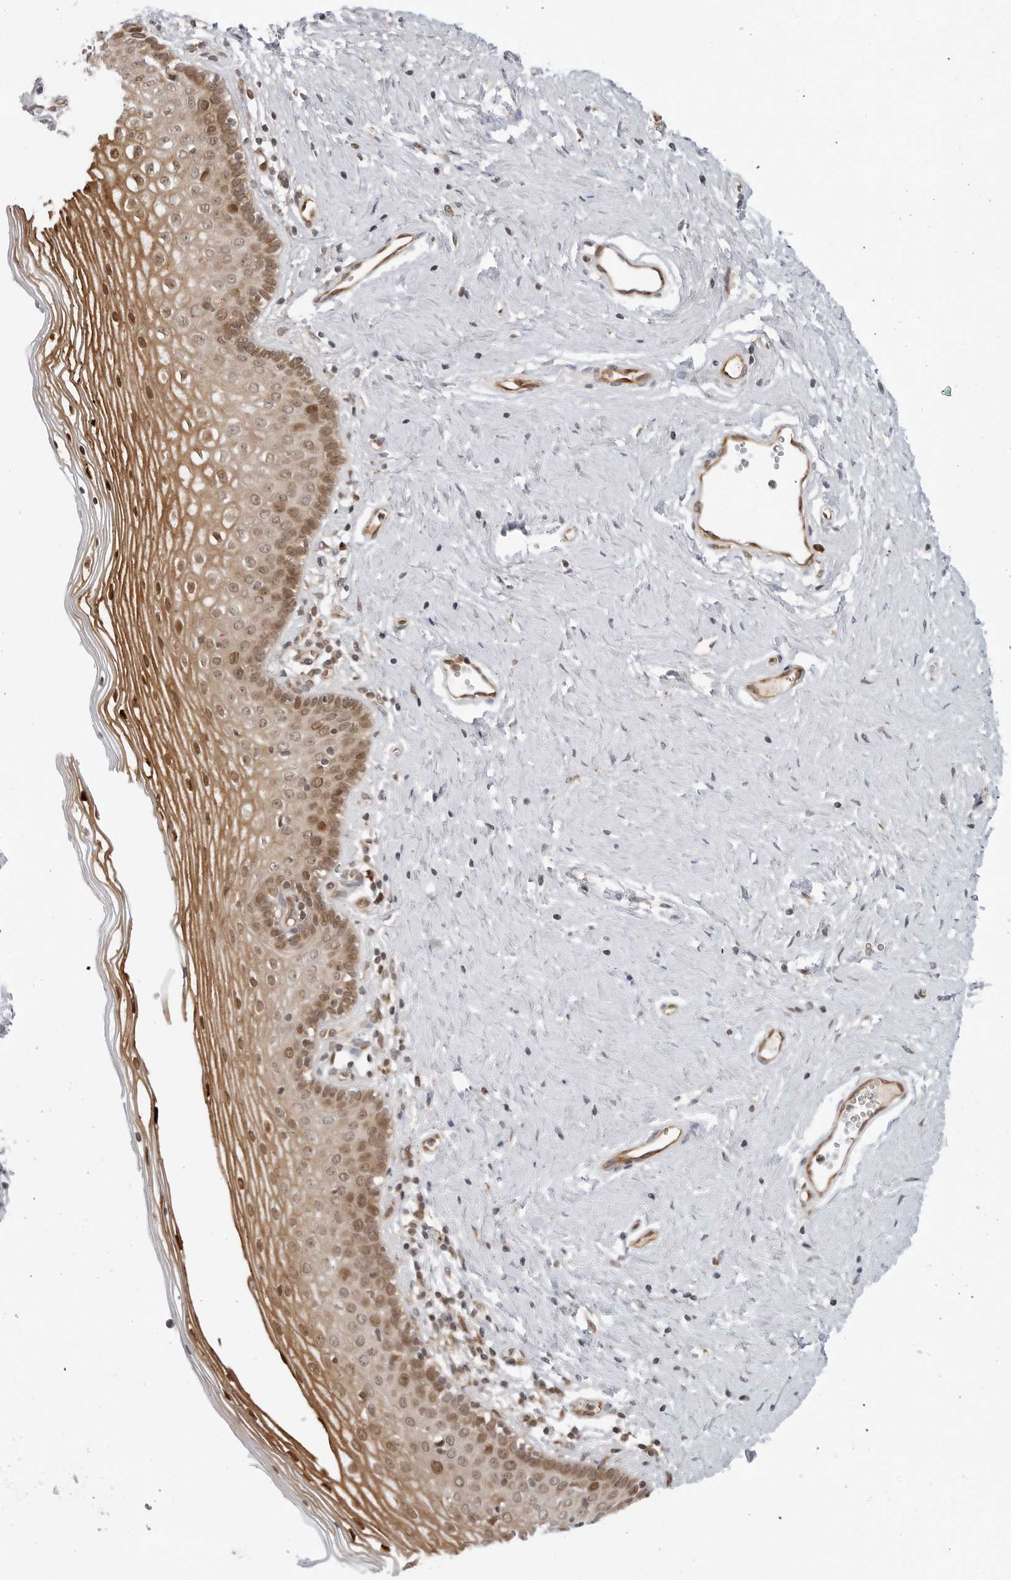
{"staining": {"intensity": "strong", "quantity": ">75%", "location": "cytoplasmic/membranous,nuclear"}, "tissue": "vagina", "cell_type": "Squamous epithelial cells", "image_type": "normal", "snomed": [{"axis": "morphology", "description": "Normal tissue, NOS"}, {"axis": "topography", "description": "Vagina"}], "caption": "IHC image of normal vagina: human vagina stained using IHC exhibits high levels of strong protein expression localized specifically in the cytoplasmic/membranous,nuclear of squamous epithelial cells, appearing as a cytoplasmic/membranous,nuclear brown color.", "gene": "TIPRL", "patient": {"sex": "female", "age": 32}}